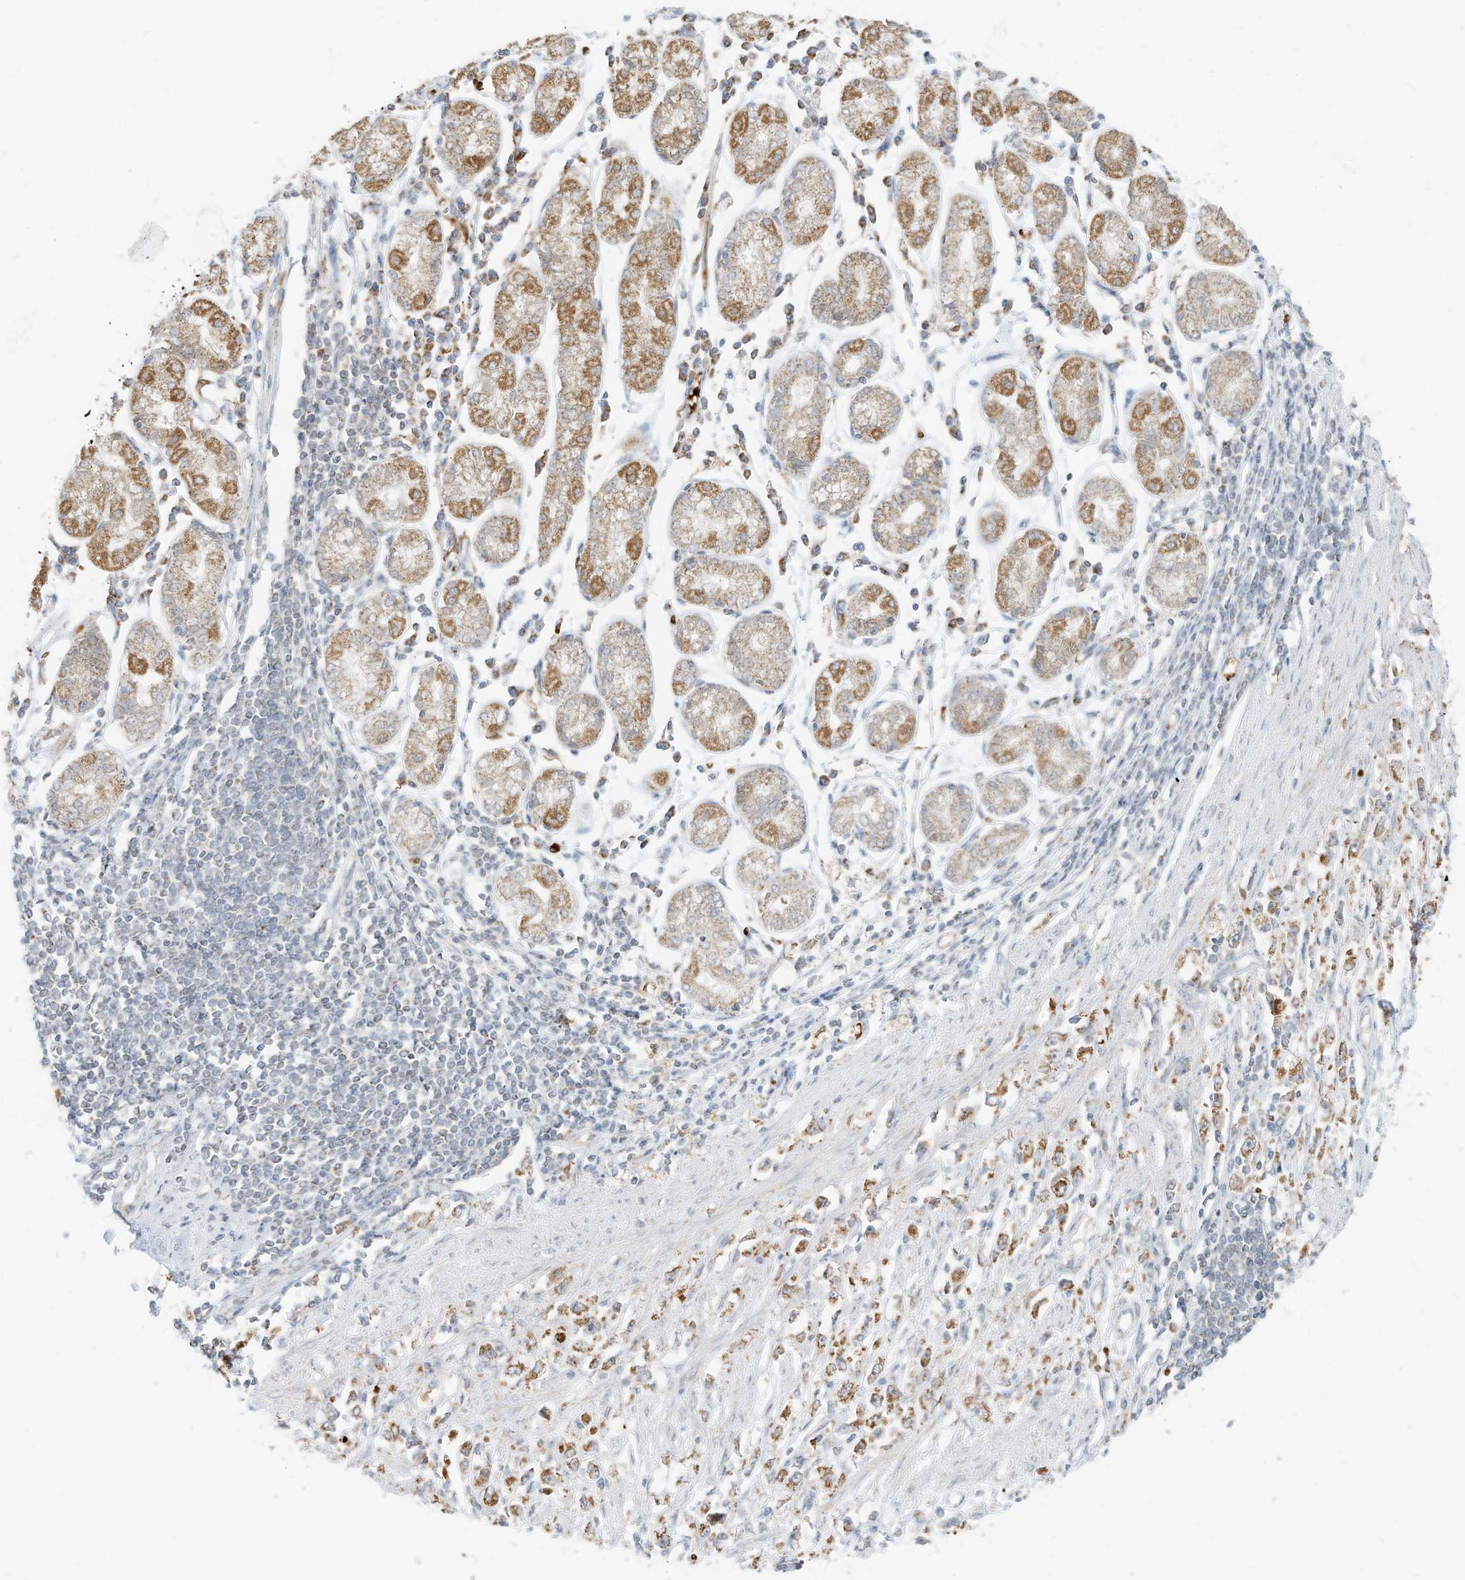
{"staining": {"intensity": "moderate", "quantity": ">75%", "location": "cytoplasmic/membranous"}, "tissue": "stomach cancer", "cell_type": "Tumor cells", "image_type": "cancer", "snomed": [{"axis": "morphology", "description": "Adenocarcinoma, NOS"}, {"axis": "topography", "description": "Stomach"}], "caption": "Protein staining displays moderate cytoplasmic/membranous expression in about >75% of tumor cells in adenocarcinoma (stomach).", "gene": "MTUS2", "patient": {"sex": "female", "age": 59}}